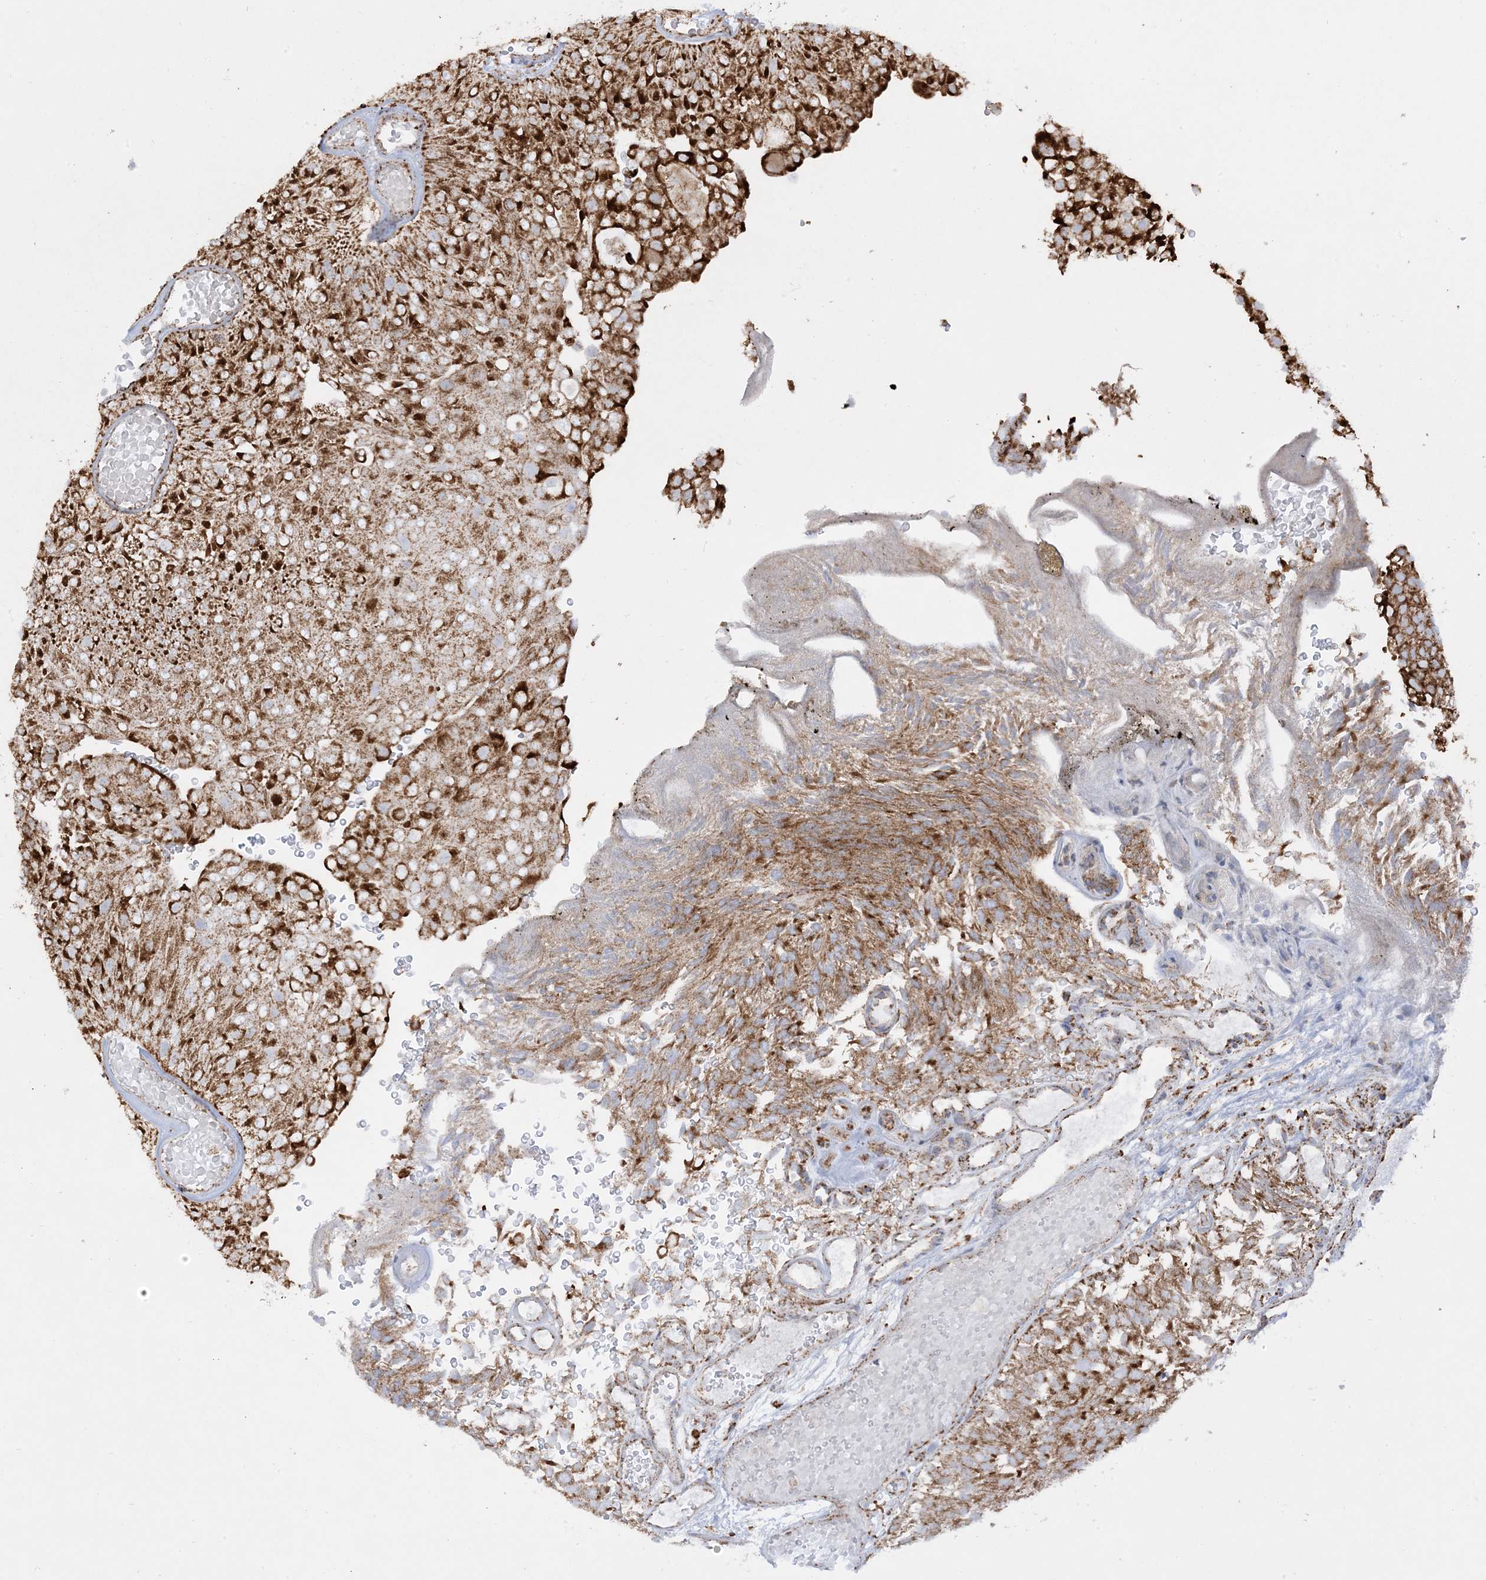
{"staining": {"intensity": "strong", "quantity": ">75%", "location": "cytoplasmic/membranous"}, "tissue": "urothelial cancer", "cell_type": "Tumor cells", "image_type": "cancer", "snomed": [{"axis": "morphology", "description": "Urothelial carcinoma, Low grade"}, {"axis": "topography", "description": "Urinary bladder"}], "caption": "Protein expression analysis of human low-grade urothelial carcinoma reveals strong cytoplasmic/membranous positivity in about >75% of tumor cells.", "gene": "MRPS36", "patient": {"sex": "male", "age": 78}}